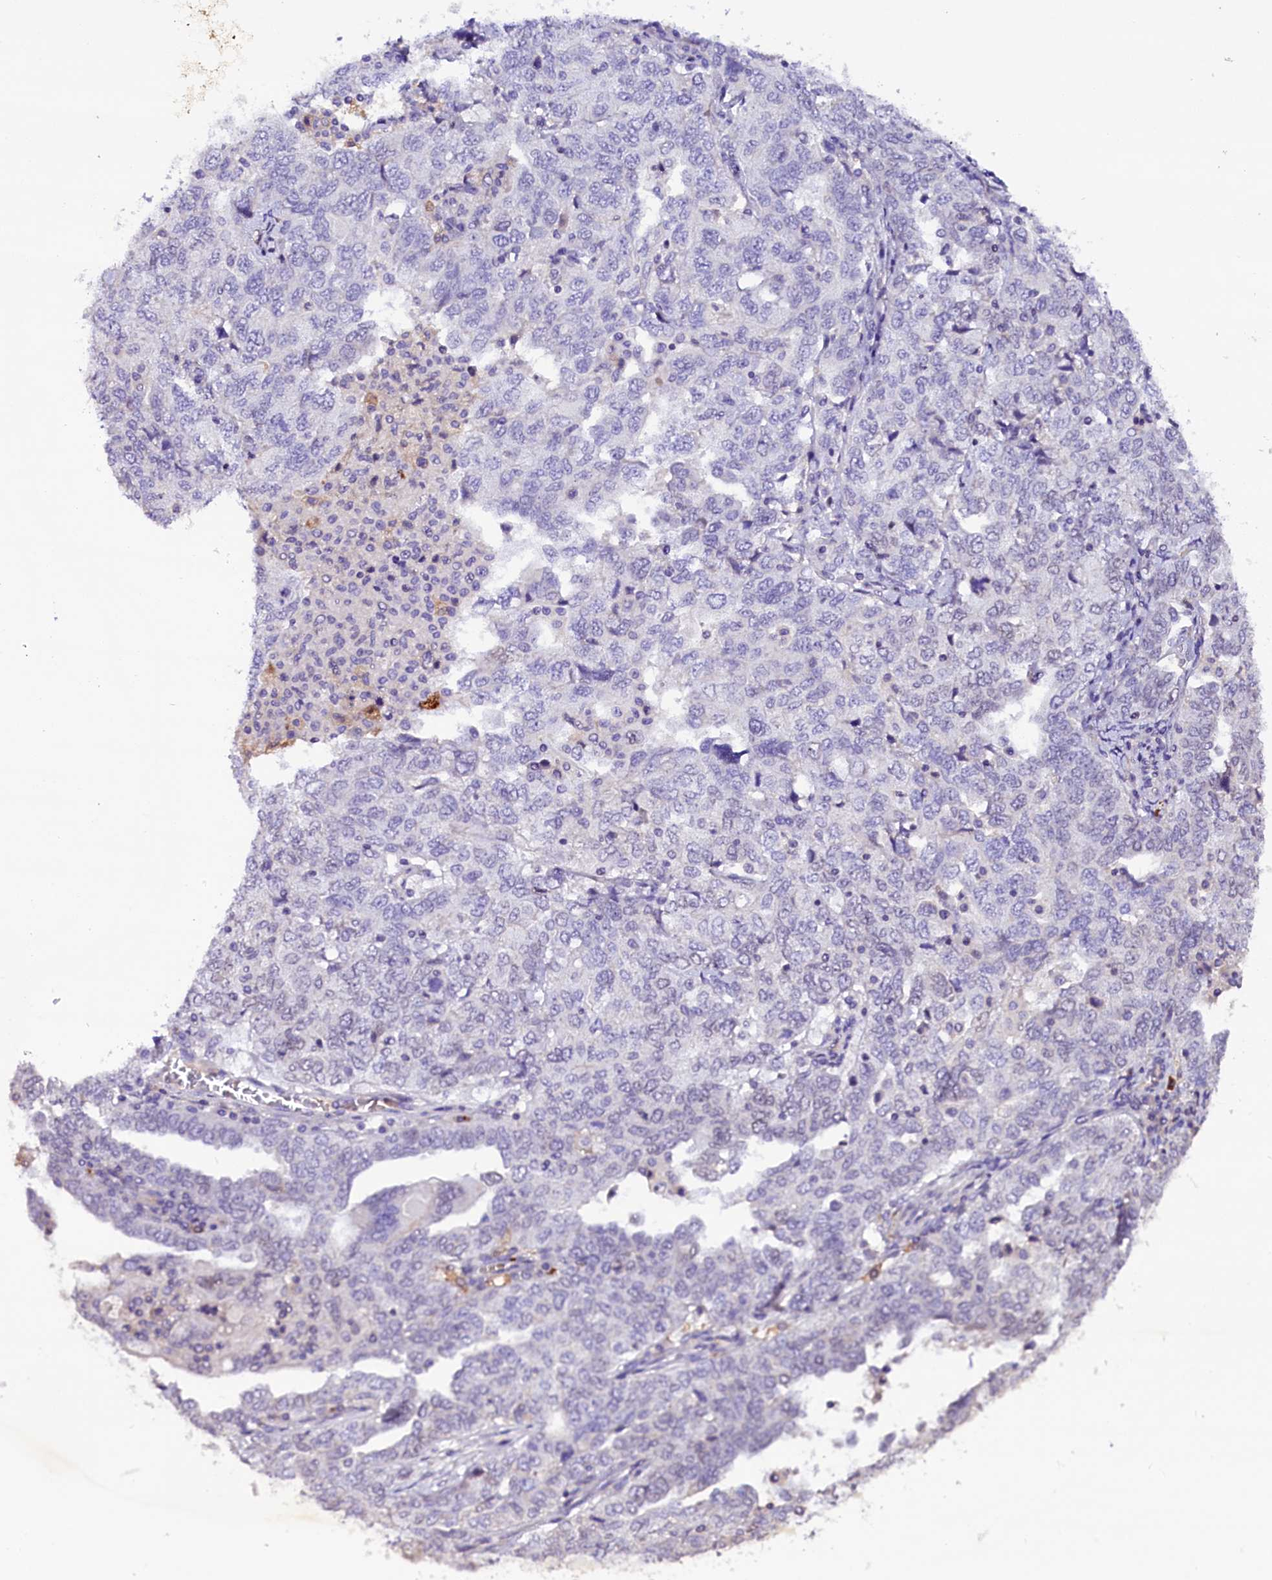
{"staining": {"intensity": "negative", "quantity": "none", "location": "none"}, "tissue": "ovarian cancer", "cell_type": "Tumor cells", "image_type": "cancer", "snomed": [{"axis": "morphology", "description": "Carcinoma, endometroid"}, {"axis": "topography", "description": "Ovary"}], "caption": "Immunohistochemistry micrograph of human ovarian cancer stained for a protein (brown), which shows no positivity in tumor cells. (DAB immunohistochemistry visualized using brightfield microscopy, high magnification).", "gene": "MEX3B", "patient": {"sex": "female", "age": 62}}